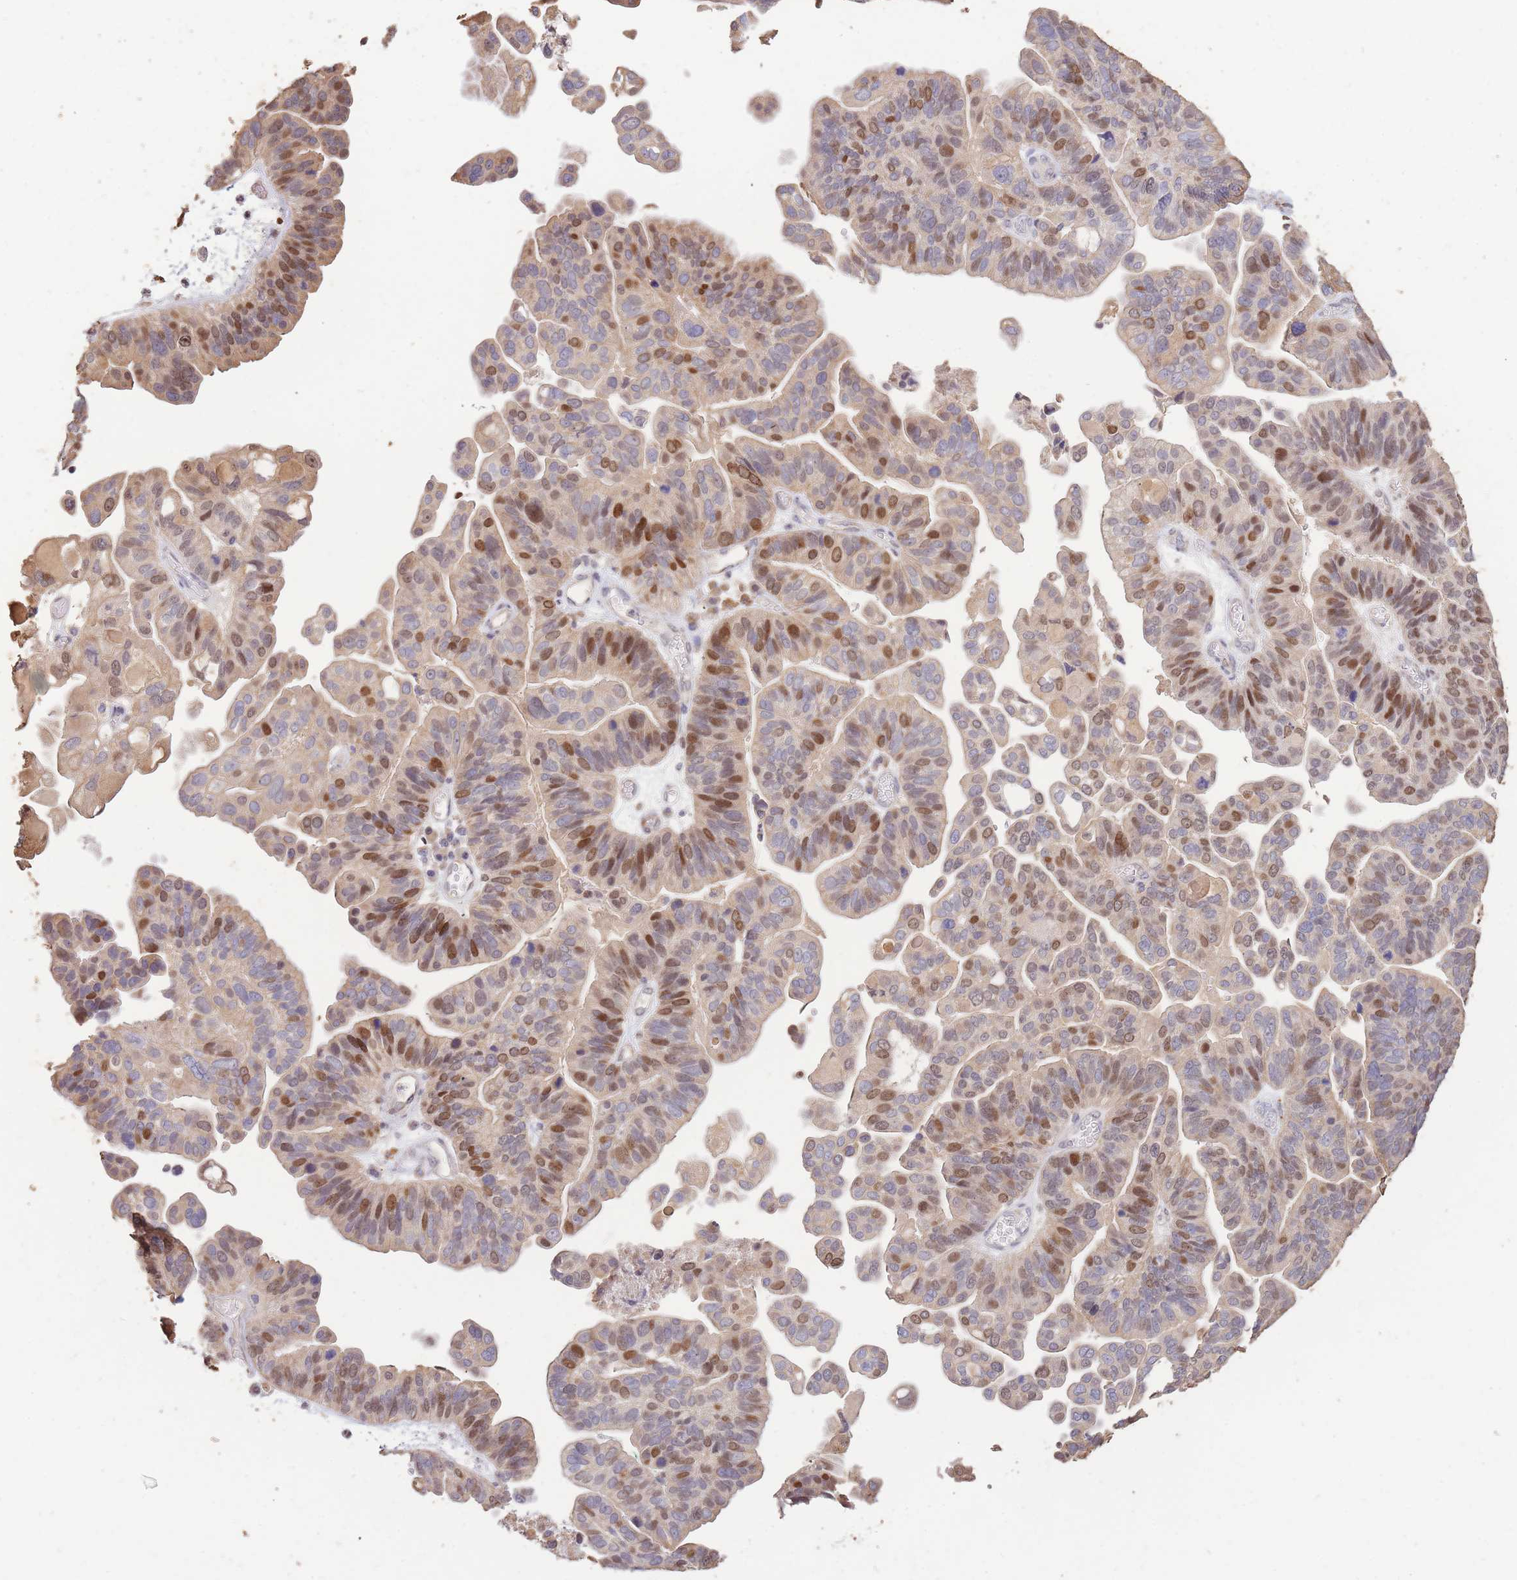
{"staining": {"intensity": "moderate", "quantity": "25%-75%", "location": "nuclear"}, "tissue": "ovarian cancer", "cell_type": "Tumor cells", "image_type": "cancer", "snomed": [{"axis": "morphology", "description": "Cystadenocarcinoma, serous, NOS"}, {"axis": "topography", "description": "Ovary"}], "caption": "Ovarian cancer stained with DAB IHC reveals medium levels of moderate nuclear staining in about 25%-75% of tumor cells. Using DAB (brown) and hematoxylin (blue) stains, captured at high magnification using brightfield microscopy.", "gene": "RGS14", "patient": {"sex": "female", "age": 56}}